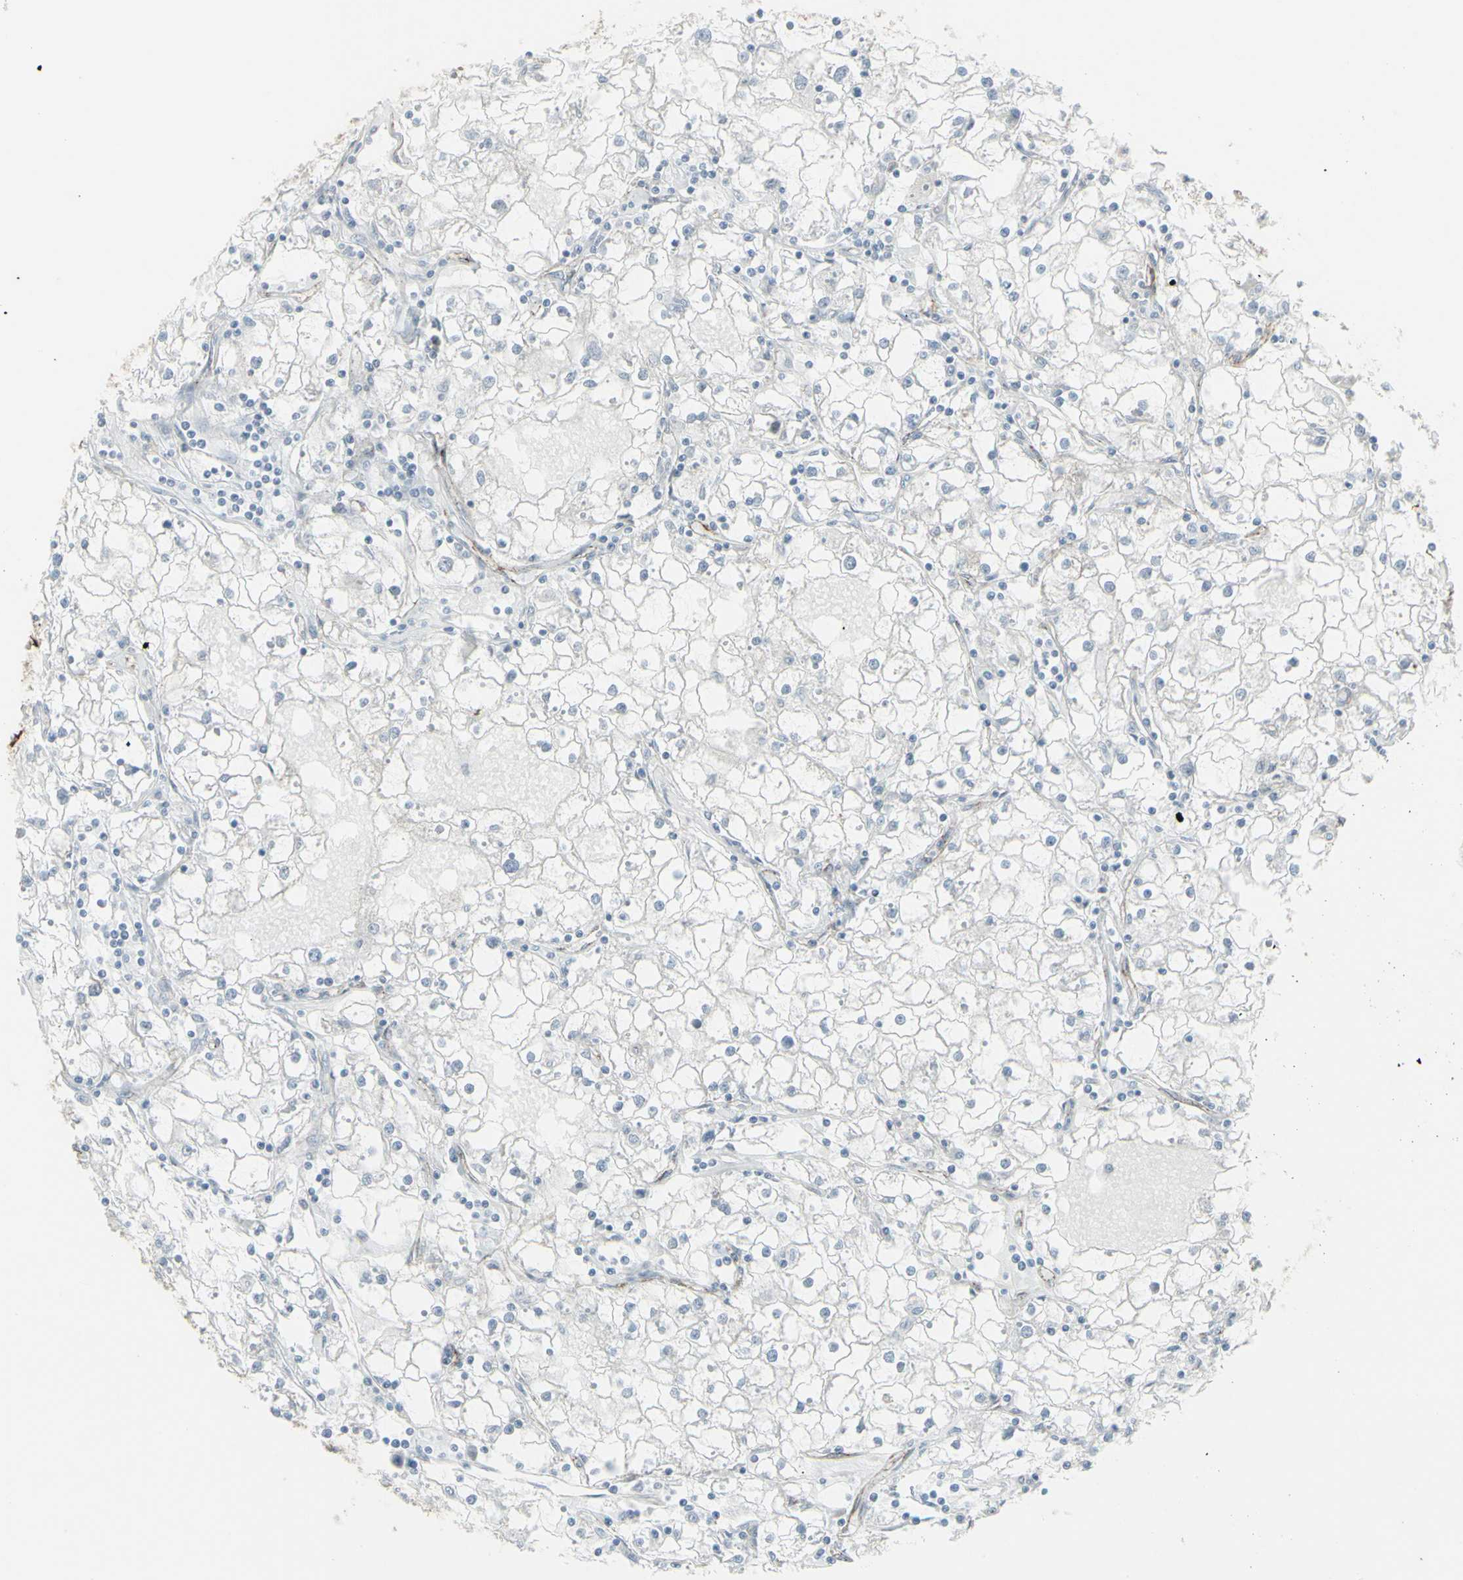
{"staining": {"intensity": "negative", "quantity": "none", "location": "none"}, "tissue": "renal cancer", "cell_type": "Tumor cells", "image_type": "cancer", "snomed": [{"axis": "morphology", "description": "Adenocarcinoma, NOS"}, {"axis": "topography", "description": "Kidney"}], "caption": "This micrograph is of renal adenocarcinoma stained with IHC to label a protein in brown with the nuclei are counter-stained blue. There is no expression in tumor cells.", "gene": "GJA1", "patient": {"sex": "male", "age": 56}}